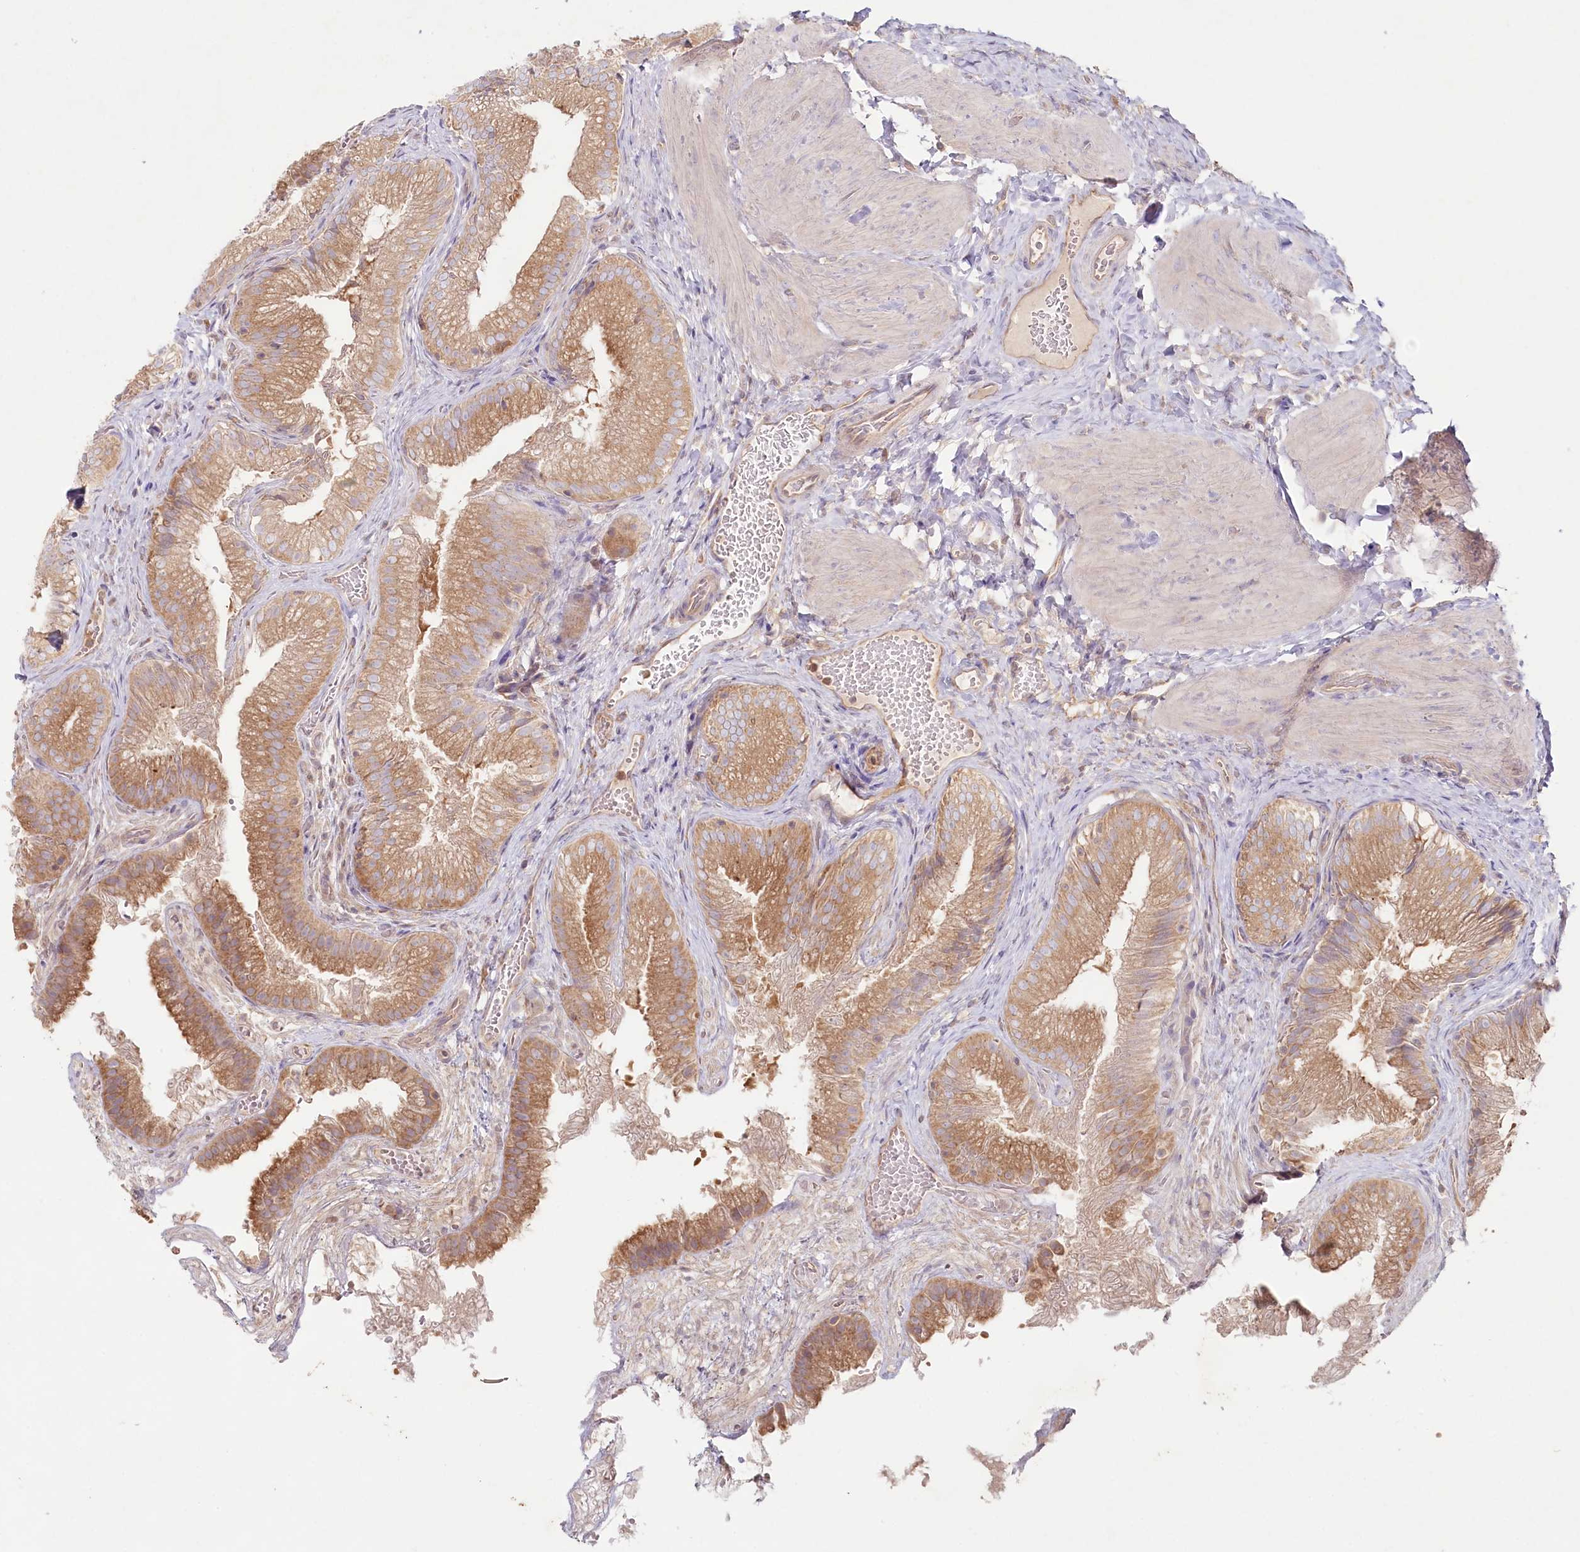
{"staining": {"intensity": "moderate", "quantity": ">75%", "location": "cytoplasmic/membranous"}, "tissue": "gallbladder", "cell_type": "Glandular cells", "image_type": "normal", "snomed": [{"axis": "morphology", "description": "Normal tissue, NOS"}, {"axis": "topography", "description": "Gallbladder"}], "caption": "This photomicrograph displays immunohistochemistry staining of unremarkable gallbladder, with medium moderate cytoplasmic/membranous staining in approximately >75% of glandular cells.", "gene": "TNIP1", "patient": {"sex": "female", "age": 30}}